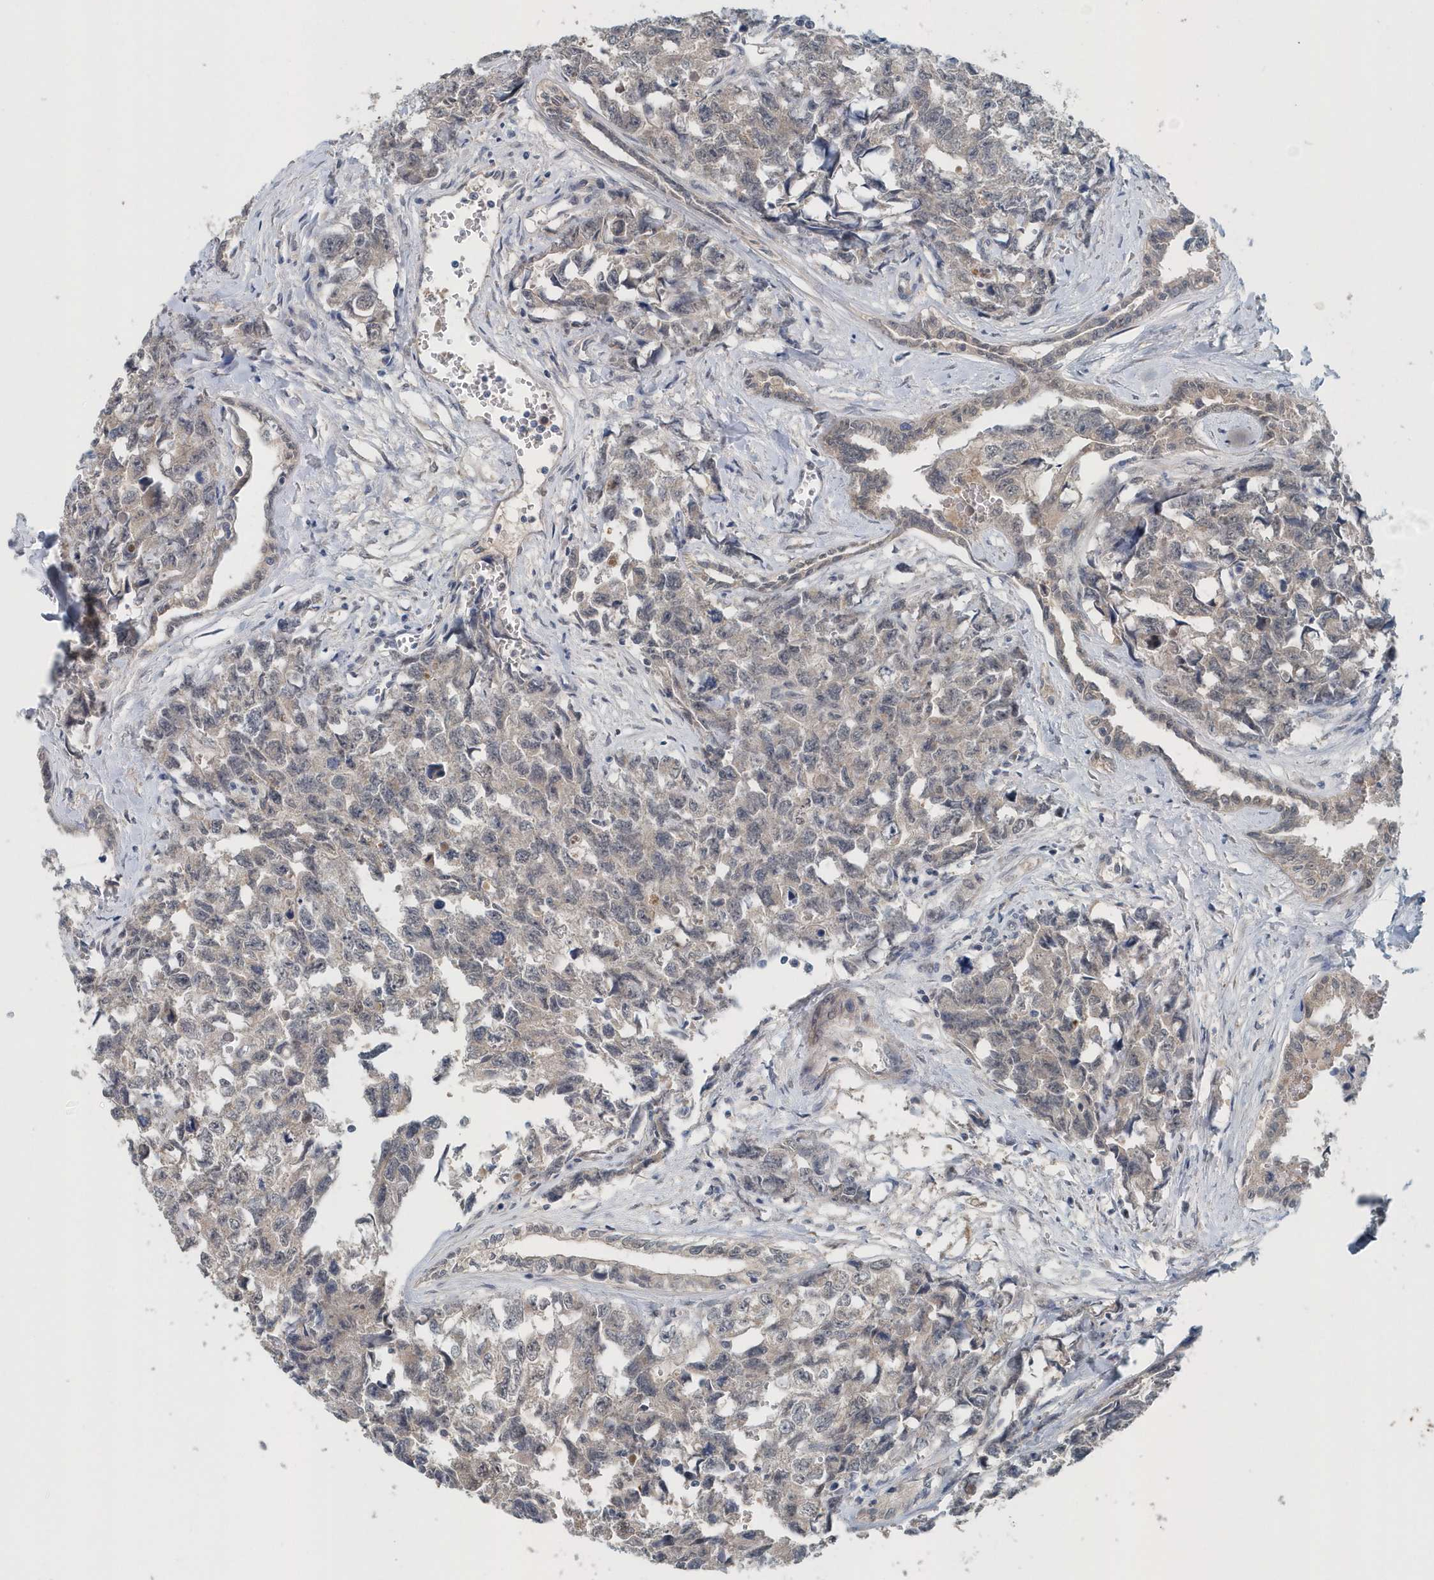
{"staining": {"intensity": "negative", "quantity": "none", "location": "none"}, "tissue": "testis cancer", "cell_type": "Tumor cells", "image_type": "cancer", "snomed": [{"axis": "morphology", "description": "Carcinoma, Embryonal, NOS"}, {"axis": "topography", "description": "Testis"}], "caption": "A high-resolution histopathology image shows IHC staining of testis cancer (embryonal carcinoma), which shows no significant expression in tumor cells. The staining is performed using DAB (3,3'-diaminobenzidine) brown chromogen with nuclei counter-stained in using hematoxylin.", "gene": "PFN2", "patient": {"sex": "male", "age": 31}}